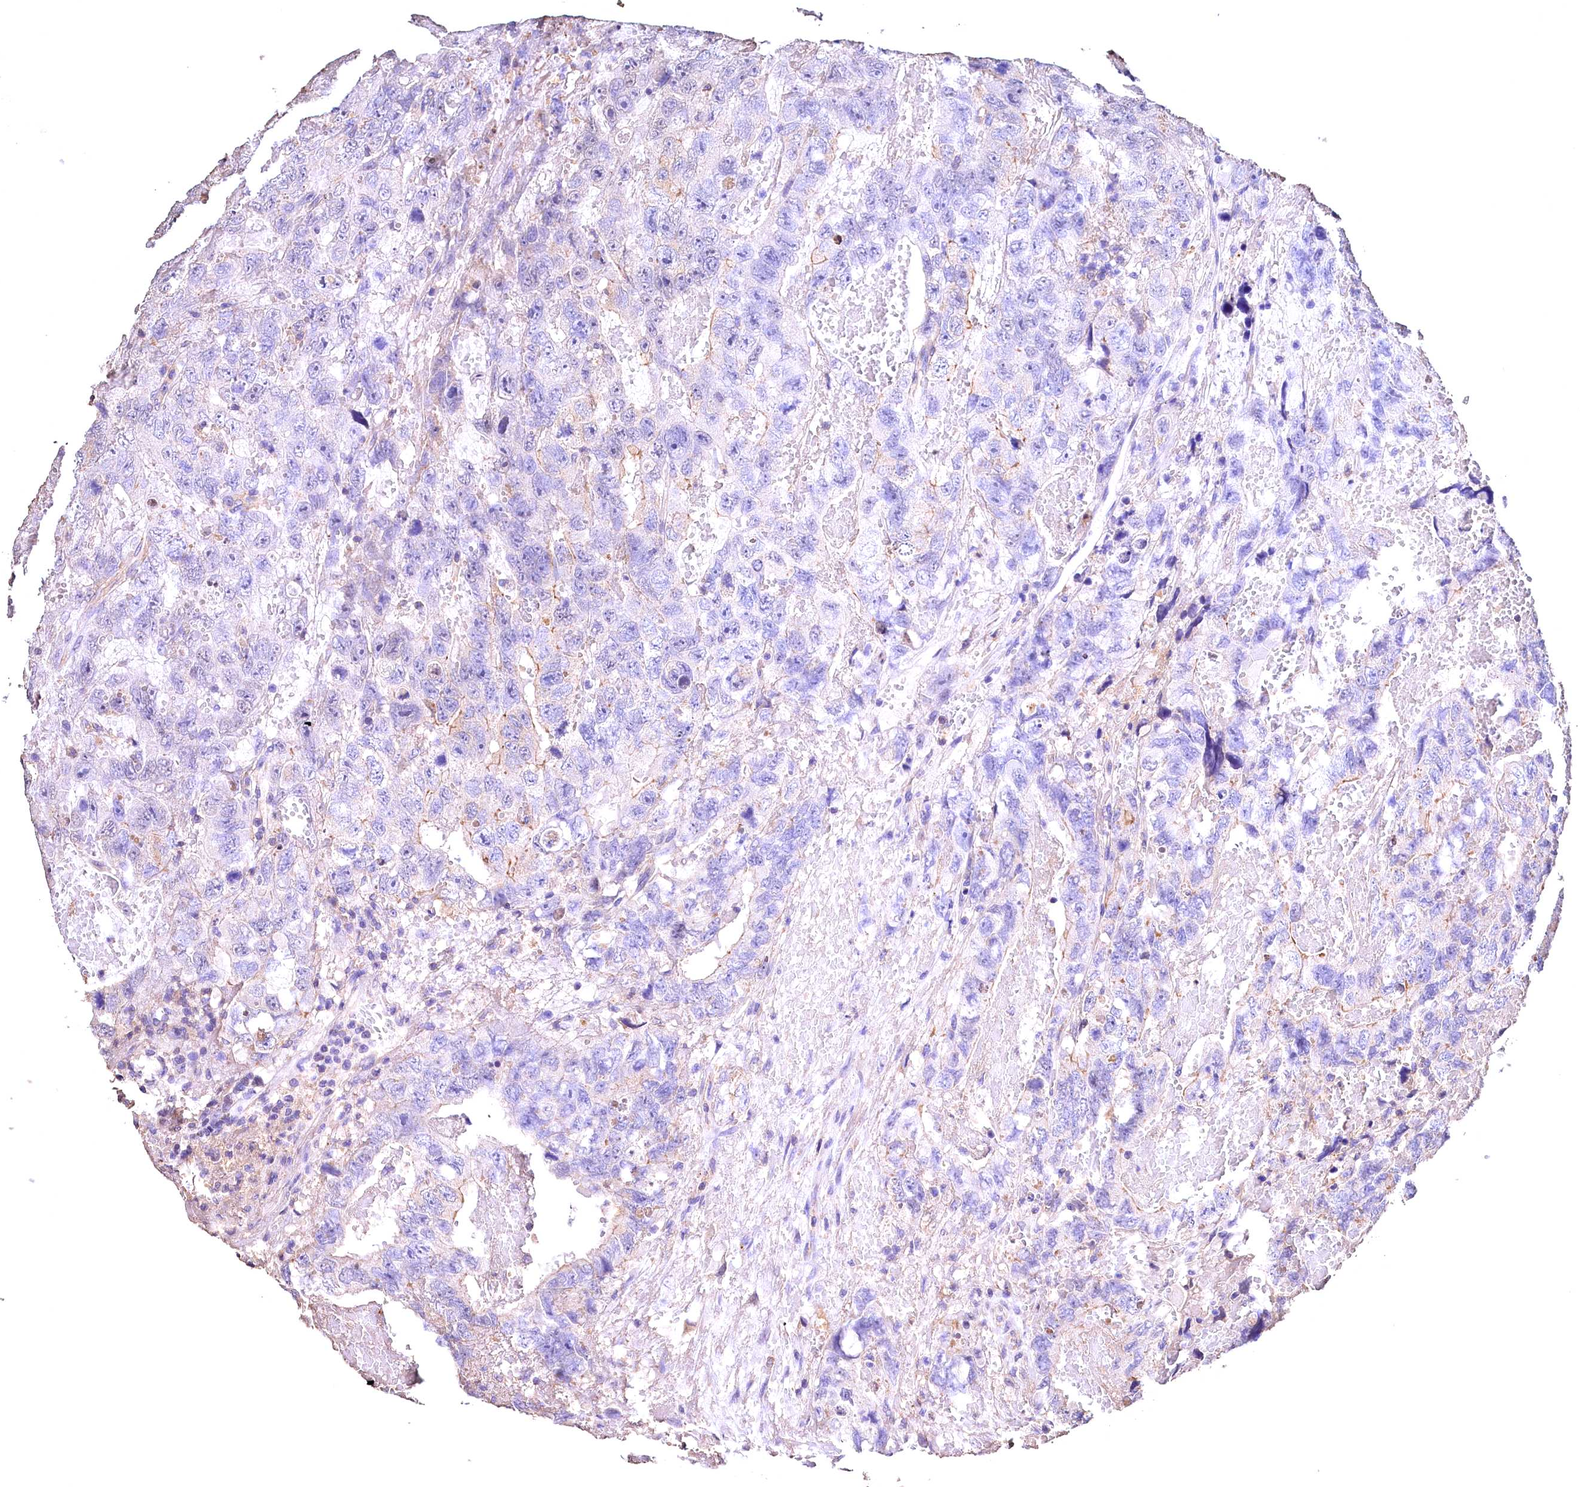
{"staining": {"intensity": "negative", "quantity": "none", "location": "none"}, "tissue": "testis cancer", "cell_type": "Tumor cells", "image_type": "cancer", "snomed": [{"axis": "morphology", "description": "Carcinoma, Embryonal, NOS"}, {"axis": "topography", "description": "Testis"}], "caption": "Immunohistochemical staining of embryonal carcinoma (testis) demonstrates no significant staining in tumor cells. (Brightfield microscopy of DAB (3,3'-diaminobenzidine) immunohistochemistry at high magnification).", "gene": "OAS3", "patient": {"sex": "male", "age": 45}}